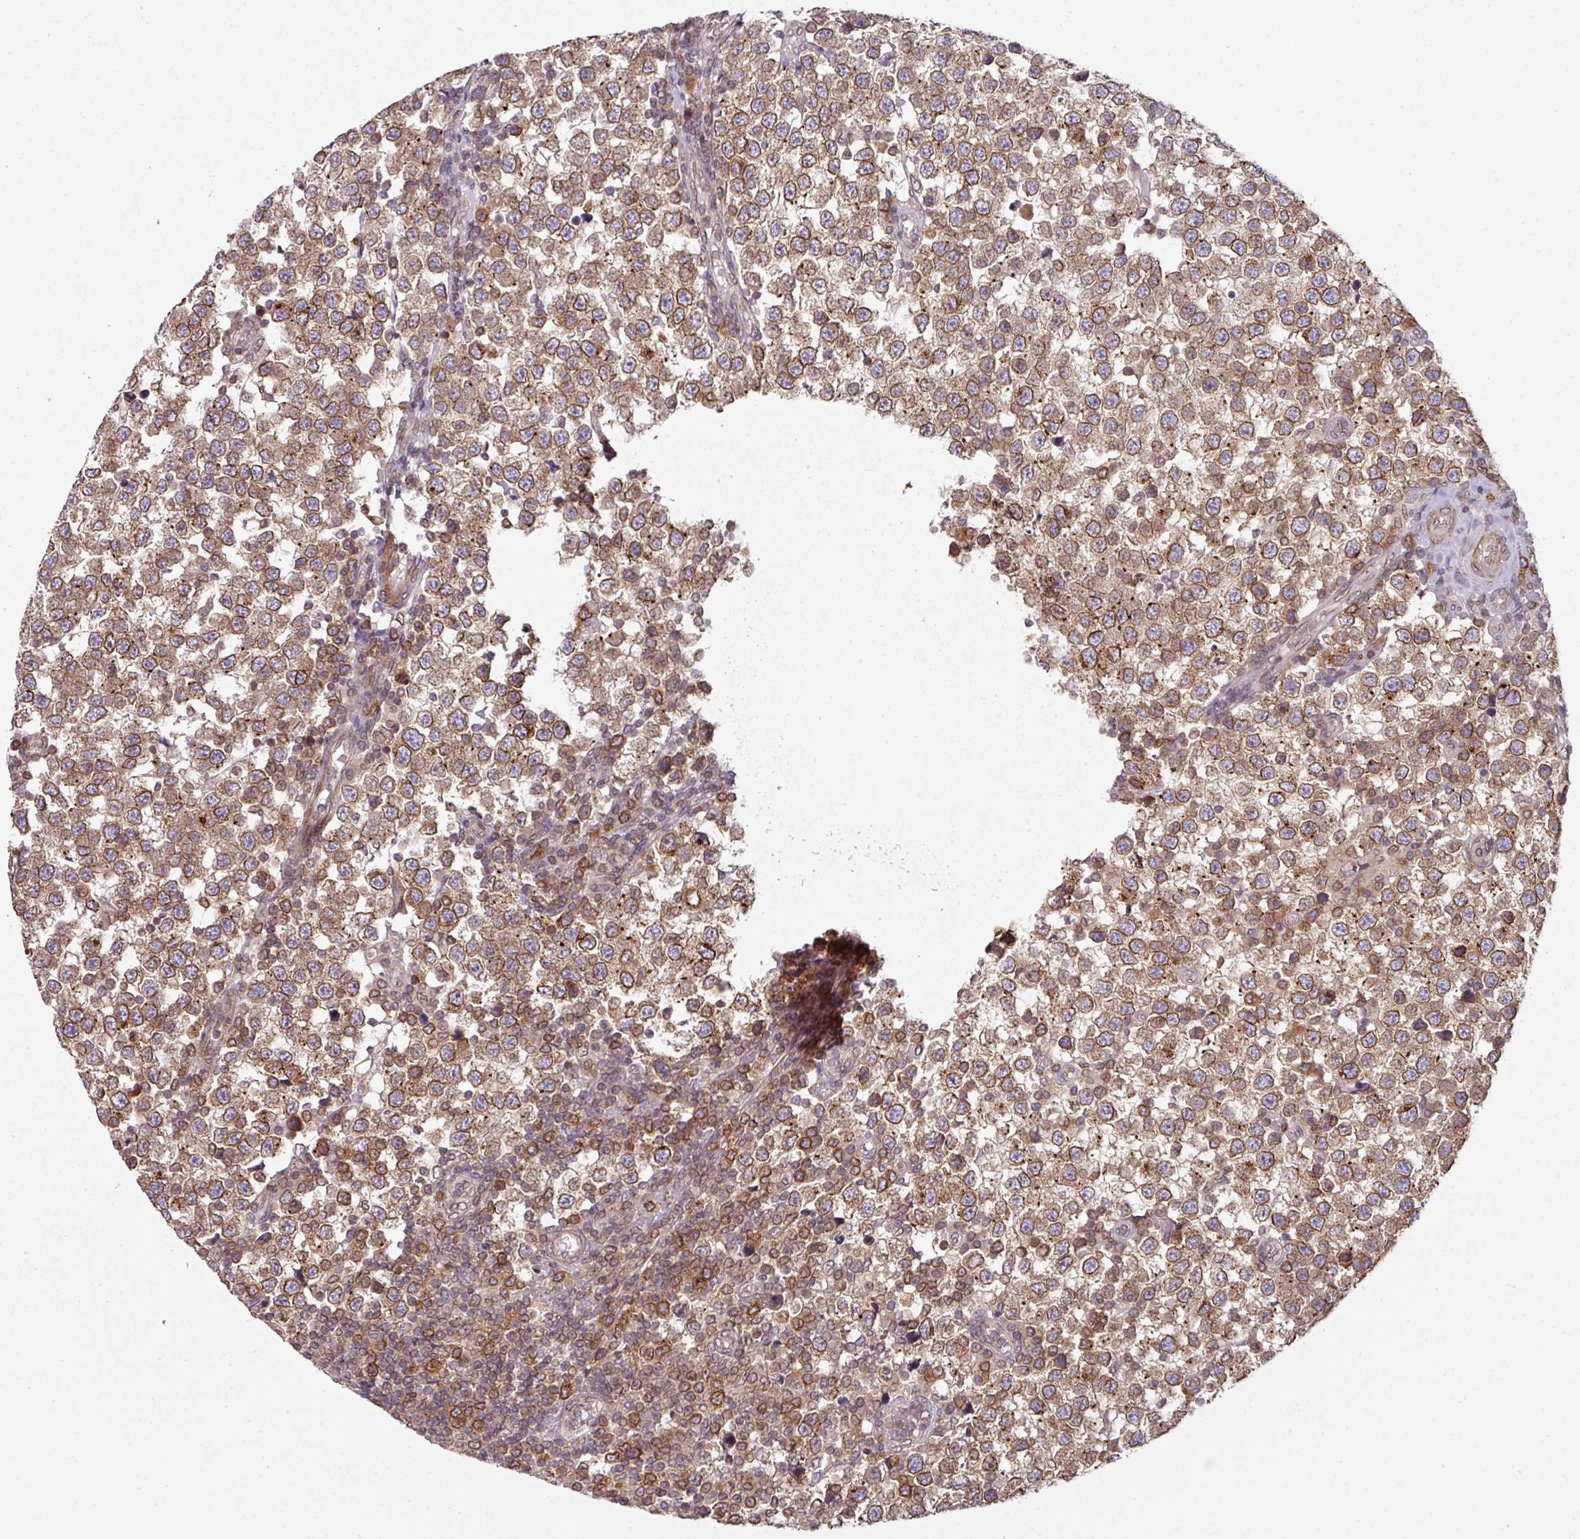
{"staining": {"intensity": "moderate", "quantity": ">75%", "location": "cytoplasmic/membranous,nuclear"}, "tissue": "testis cancer", "cell_type": "Tumor cells", "image_type": "cancer", "snomed": [{"axis": "morphology", "description": "Seminoma, NOS"}, {"axis": "topography", "description": "Testis"}], "caption": "Moderate cytoplasmic/membranous and nuclear positivity is seen in approximately >75% of tumor cells in testis seminoma. (brown staining indicates protein expression, while blue staining denotes nuclei).", "gene": "RANGAP1", "patient": {"sex": "male", "age": 34}}